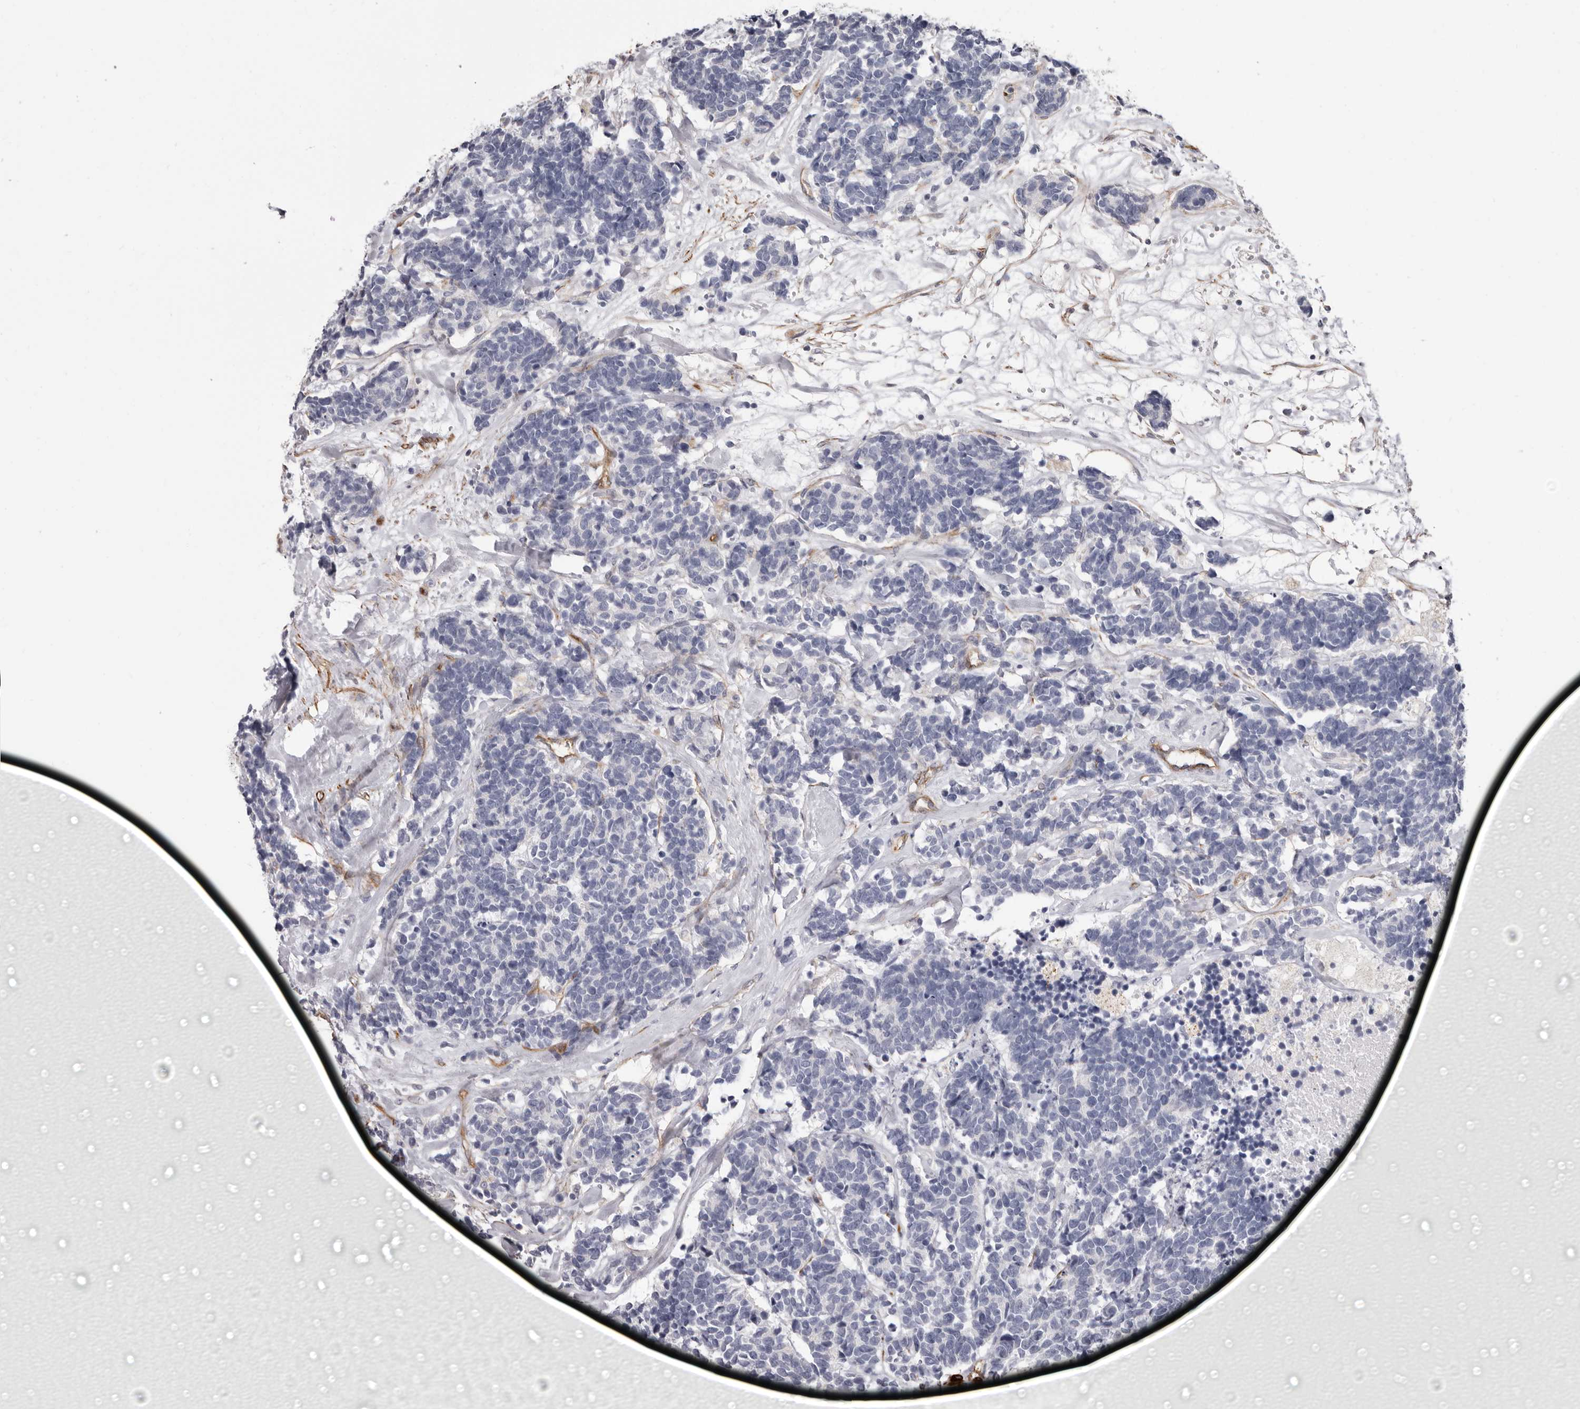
{"staining": {"intensity": "negative", "quantity": "none", "location": "none"}, "tissue": "carcinoid", "cell_type": "Tumor cells", "image_type": "cancer", "snomed": [{"axis": "morphology", "description": "Carcinoma, NOS"}, {"axis": "morphology", "description": "Carcinoid, malignant, NOS"}, {"axis": "topography", "description": "Urinary bladder"}], "caption": "Tumor cells show no significant protein positivity in carcinoma.", "gene": "ADGRL4", "patient": {"sex": "male", "age": 57}}